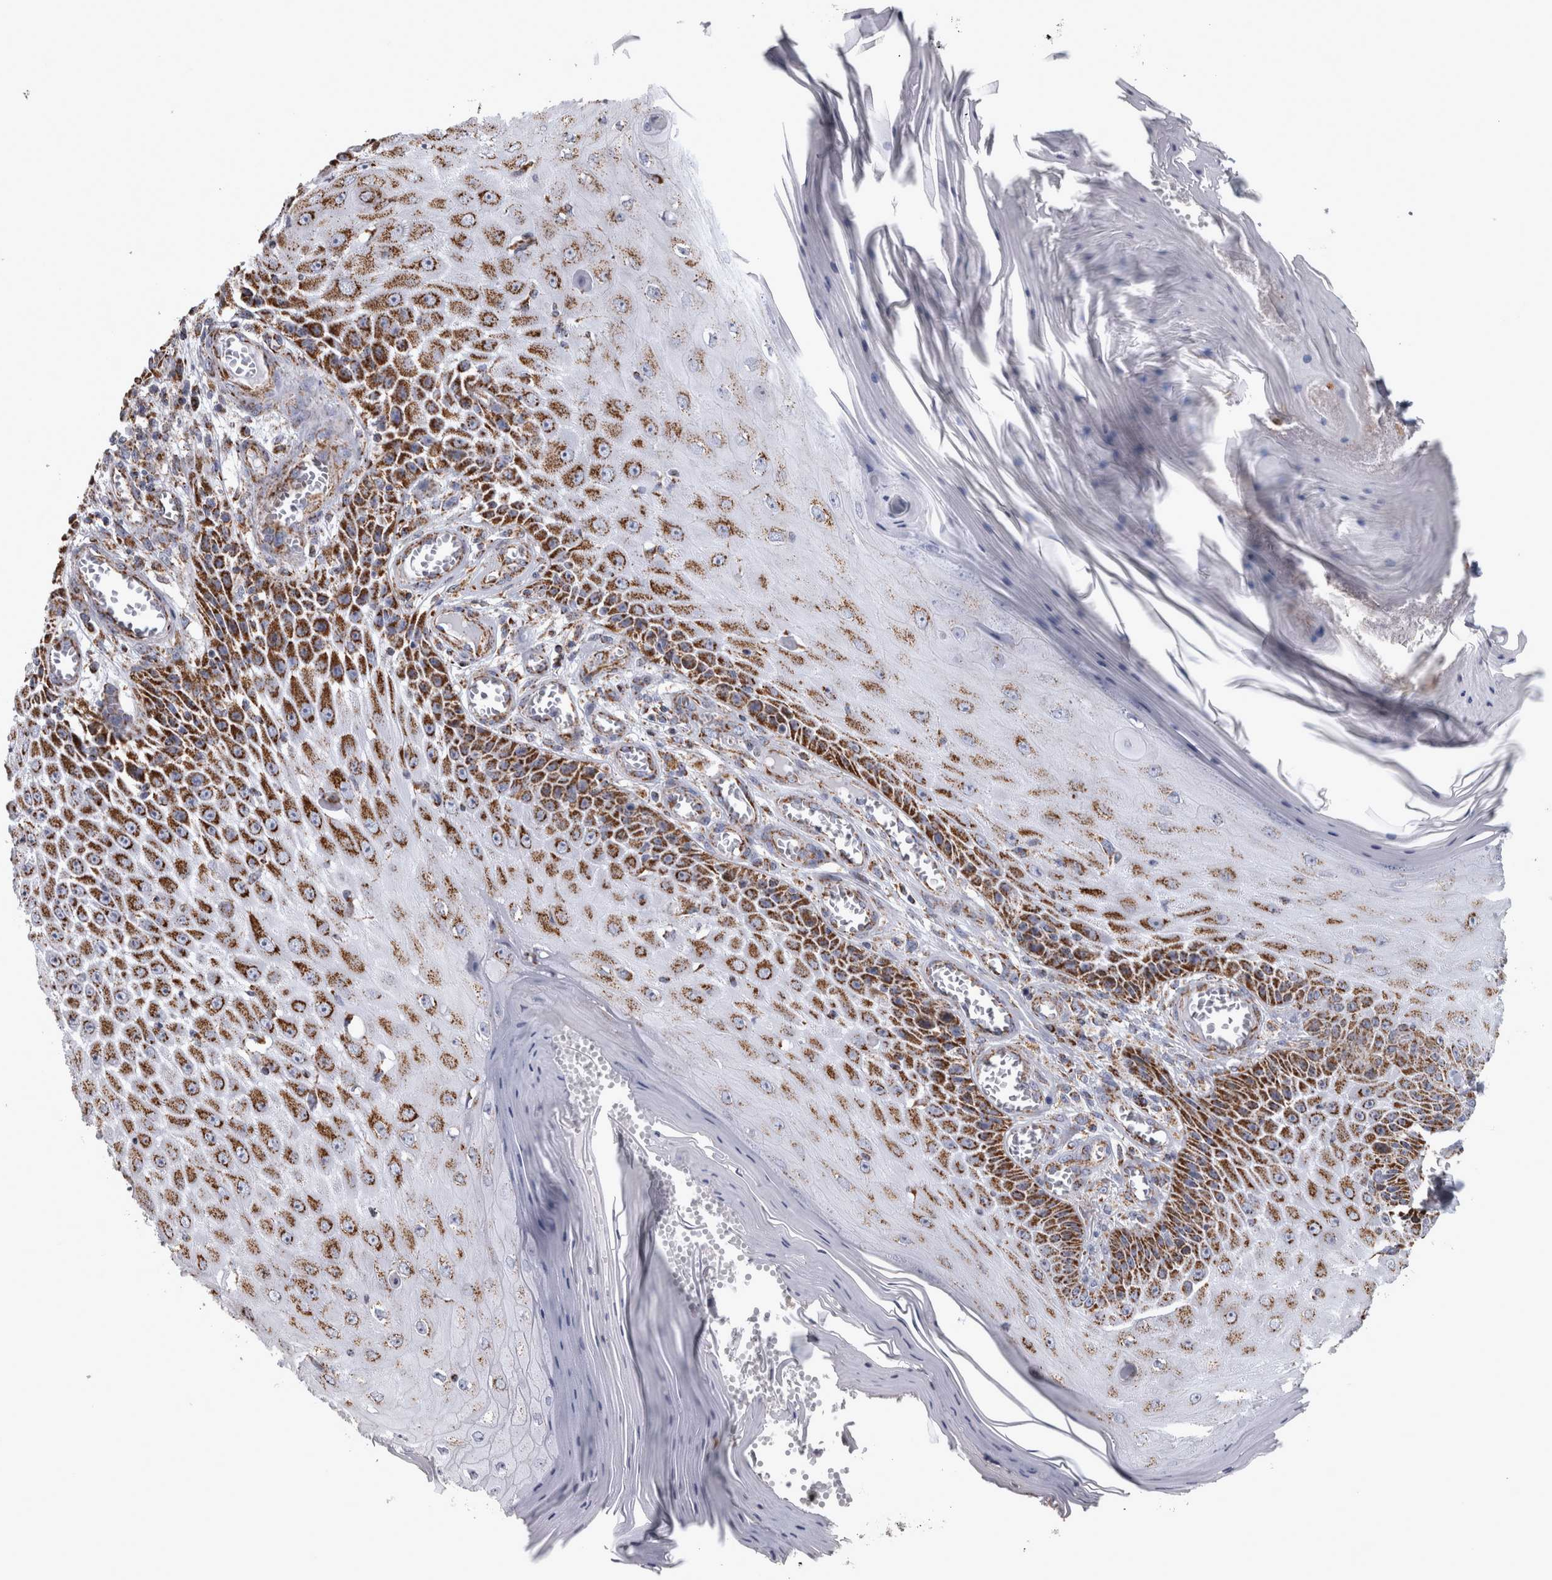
{"staining": {"intensity": "strong", "quantity": ">75%", "location": "cytoplasmic/membranous"}, "tissue": "skin cancer", "cell_type": "Tumor cells", "image_type": "cancer", "snomed": [{"axis": "morphology", "description": "Squamous cell carcinoma, NOS"}, {"axis": "topography", "description": "Skin"}], "caption": "Immunohistochemical staining of skin squamous cell carcinoma demonstrates high levels of strong cytoplasmic/membranous positivity in about >75% of tumor cells. (IHC, brightfield microscopy, high magnification).", "gene": "MDH2", "patient": {"sex": "female", "age": 73}}